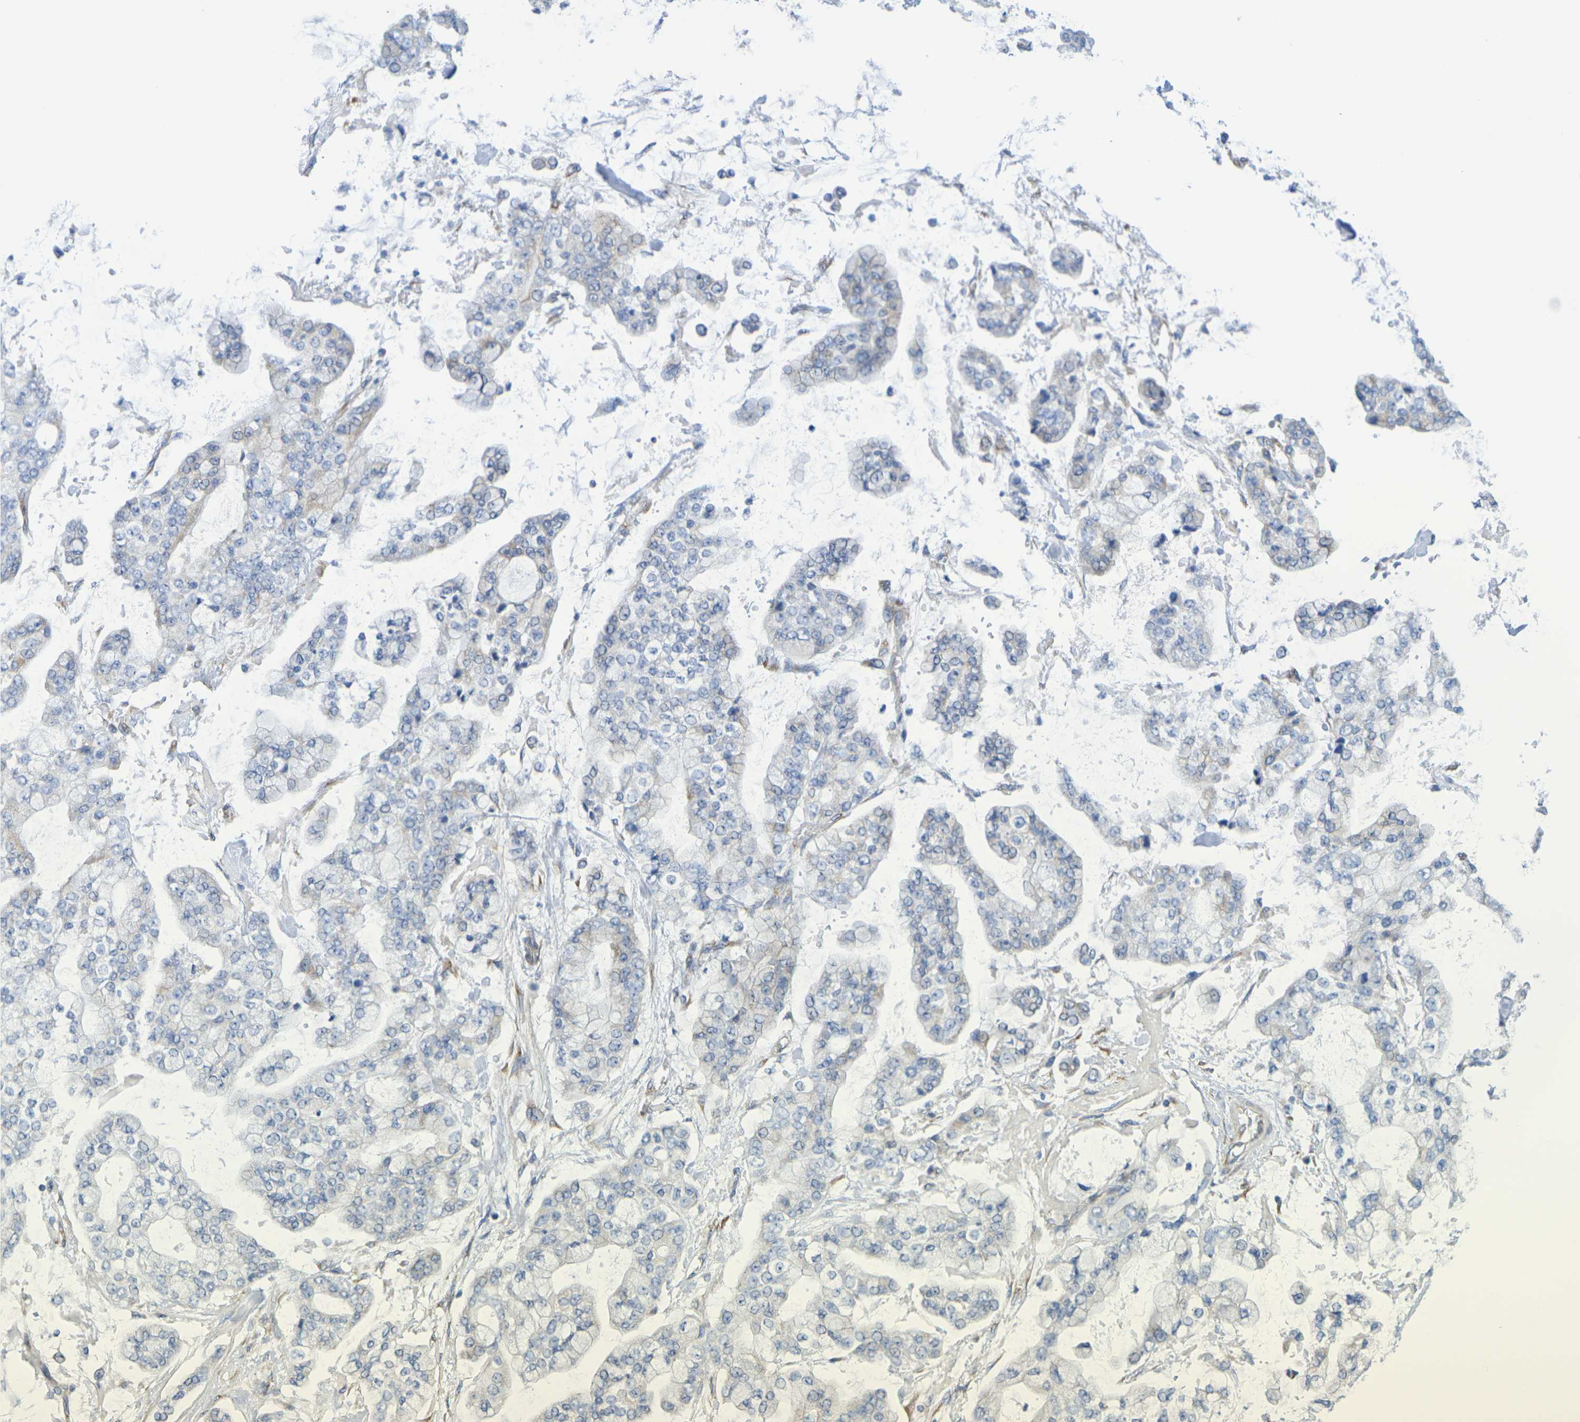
{"staining": {"intensity": "negative", "quantity": "none", "location": "none"}, "tissue": "stomach cancer", "cell_type": "Tumor cells", "image_type": "cancer", "snomed": [{"axis": "morphology", "description": "Normal tissue, NOS"}, {"axis": "morphology", "description": "Adenocarcinoma, NOS"}, {"axis": "topography", "description": "Stomach, upper"}, {"axis": "topography", "description": "Stomach"}], "caption": "A photomicrograph of human stomach cancer is negative for staining in tumor cells. Brightfield microscopy of immunohistochemistry stained with DAB (3,3'-diaminobenzidine) (brown) and hematoxylin (blue), captured at high magnification.", "gene": "TMCC3", "patient": {"sex": "male", "age": 76}}